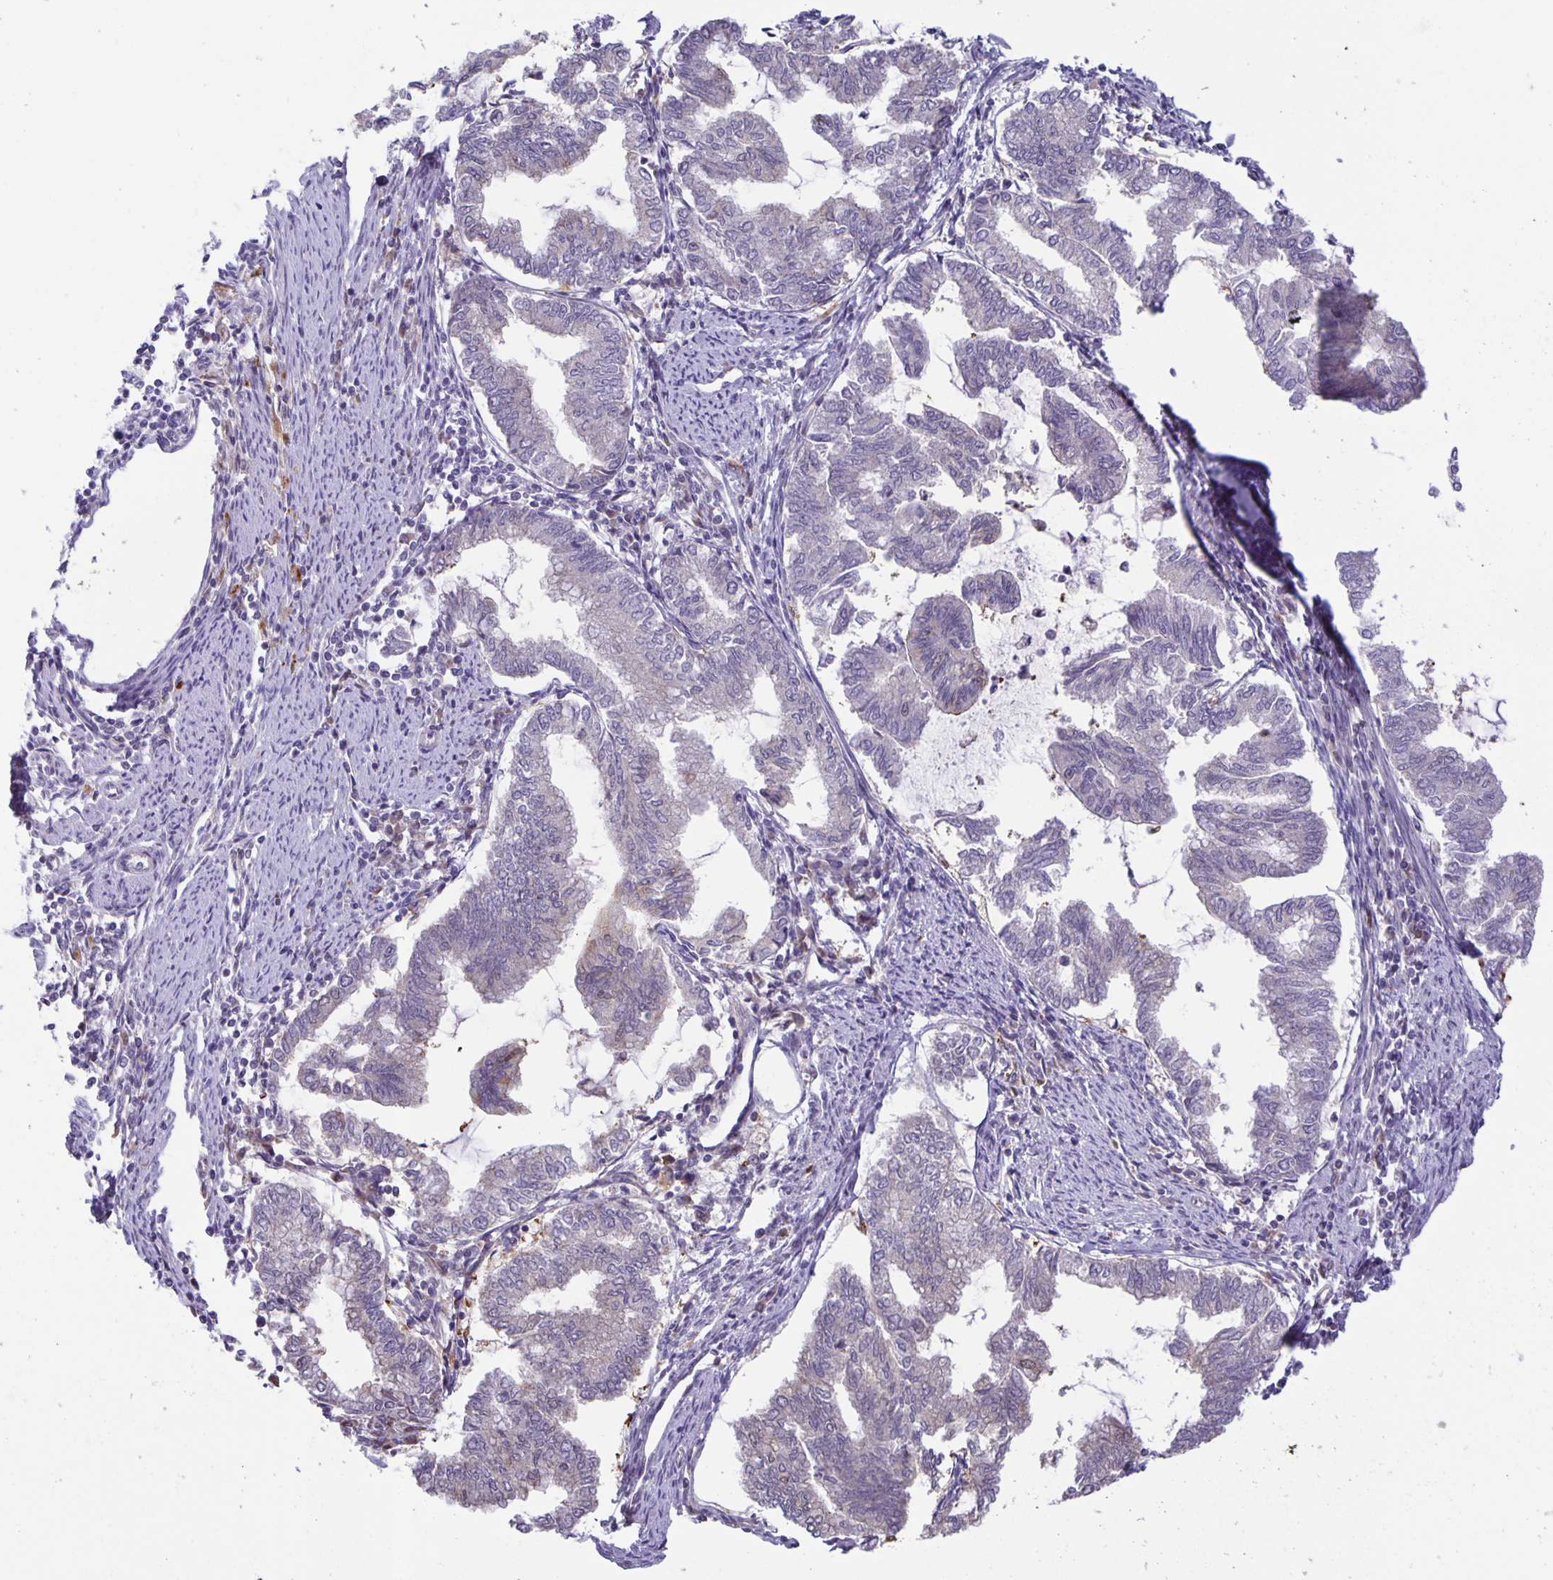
{"staining": {"intensity": "weak", "quantity": "<25%", "location": "cytoplasmic/membranous"}, "tissue": "endometrial cancer", "cell_type": "Tumor cells", "image_type": "cancer", "snomed": [{"axis": "morphology", "description": "Adenocarcinoma, NOS"}, {"axis": "topography", "description": "Endometrium"}], "caption": "Endometrial cancer (adenocarcinoma) was stained to show a protein in brown. There is no significant expression in tumor cells.", "gene": "MAPK12", "patient": {"sex": "female", "age": 79}}